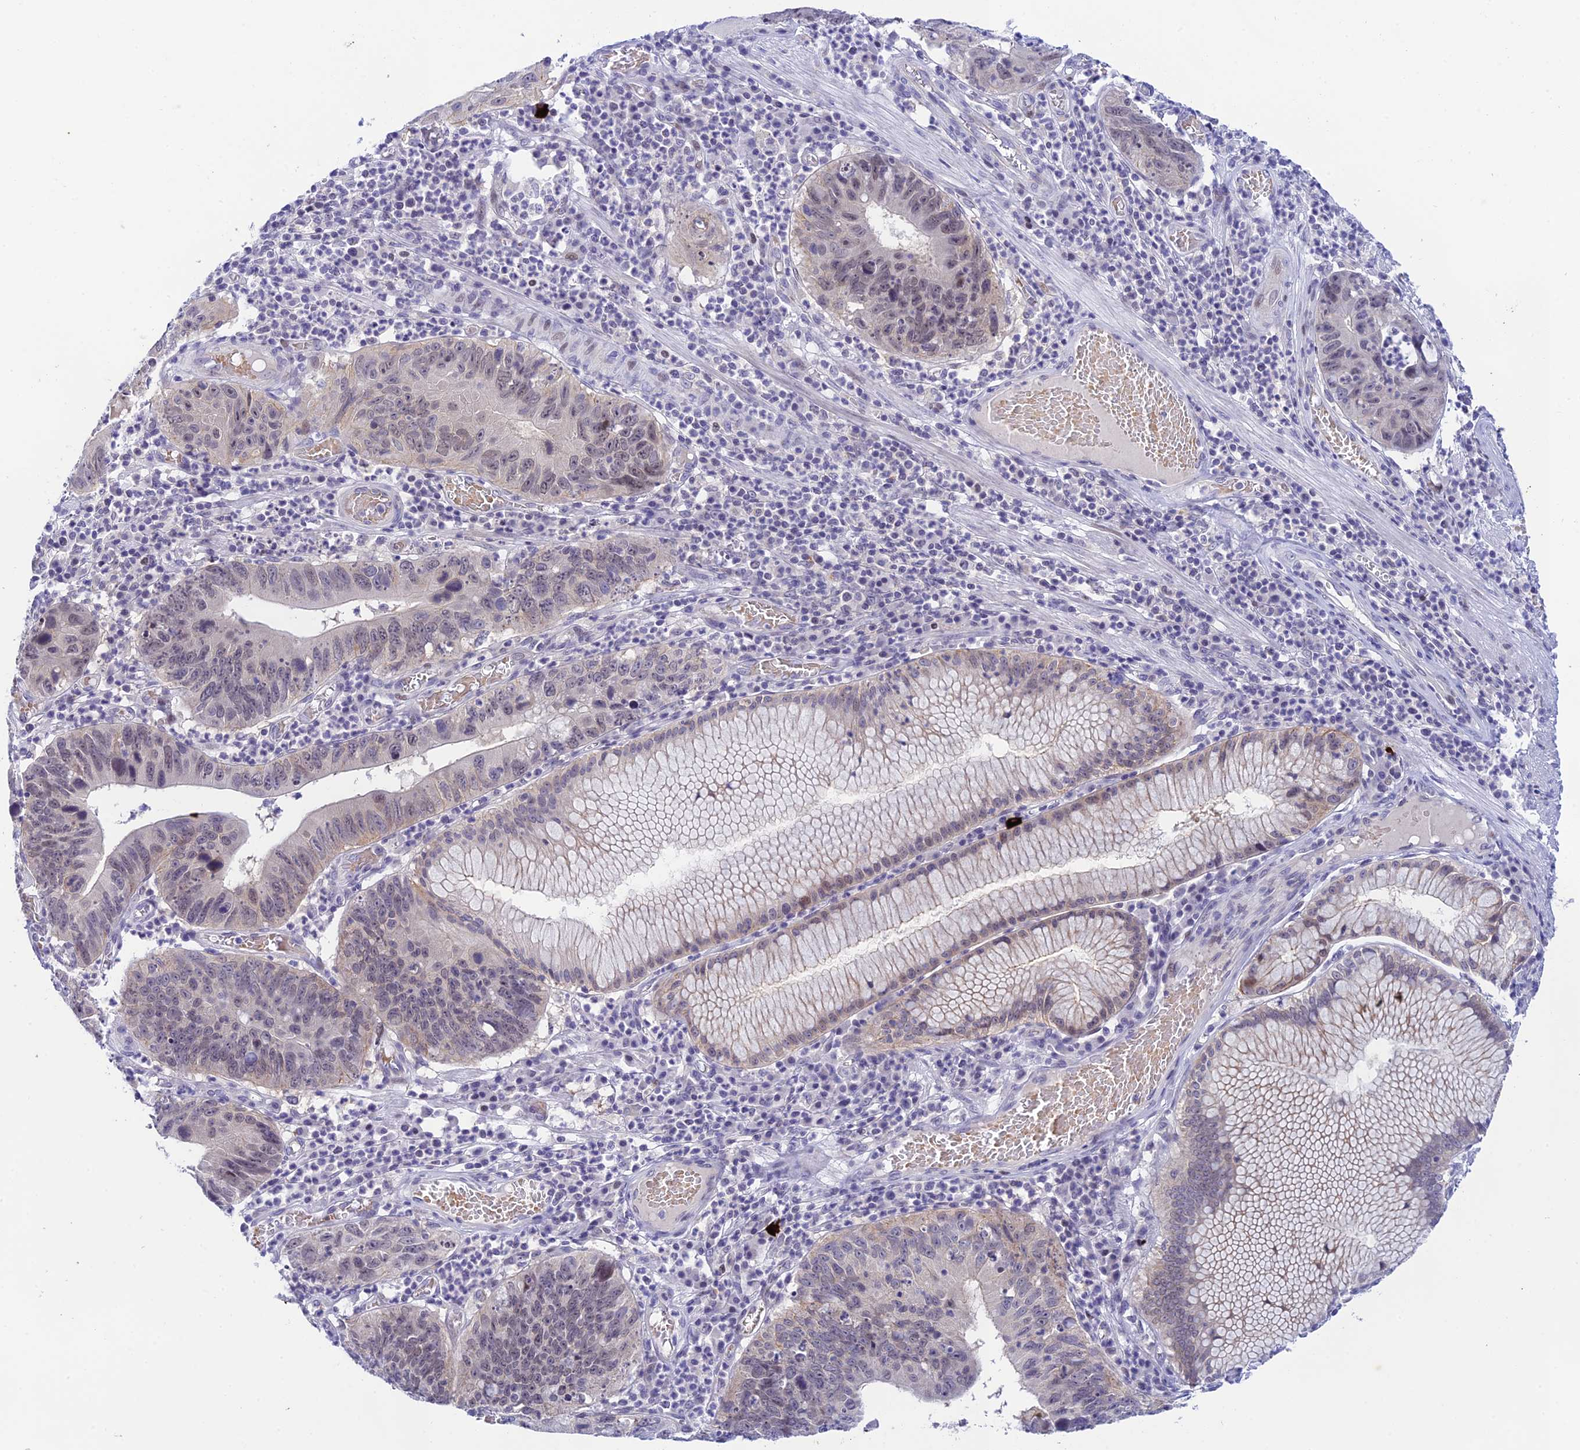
{"staining": {"intensity": "weak", "quantity": "<25%", "location": "cytoplasmic/membranous,nuclear"}, "tissue": "stomach cancer", "cell_type": "Tumor cells", "image_type": "cancer", "snomed": [{"axis": "morphology", "description": "Adenocarcinoma, NOS"}, {"axis": "topography", "description": "Stomach"}], "caption": "Immunohistochemistry (IHC) histopathology image of neoplastic tissue: human stomach adenocarcinoma stained with DAB exhibits no significant protein staining in tumor cells.", "gene": "RASGEF1B", "patient": {"sex": "male", "age": 59}}